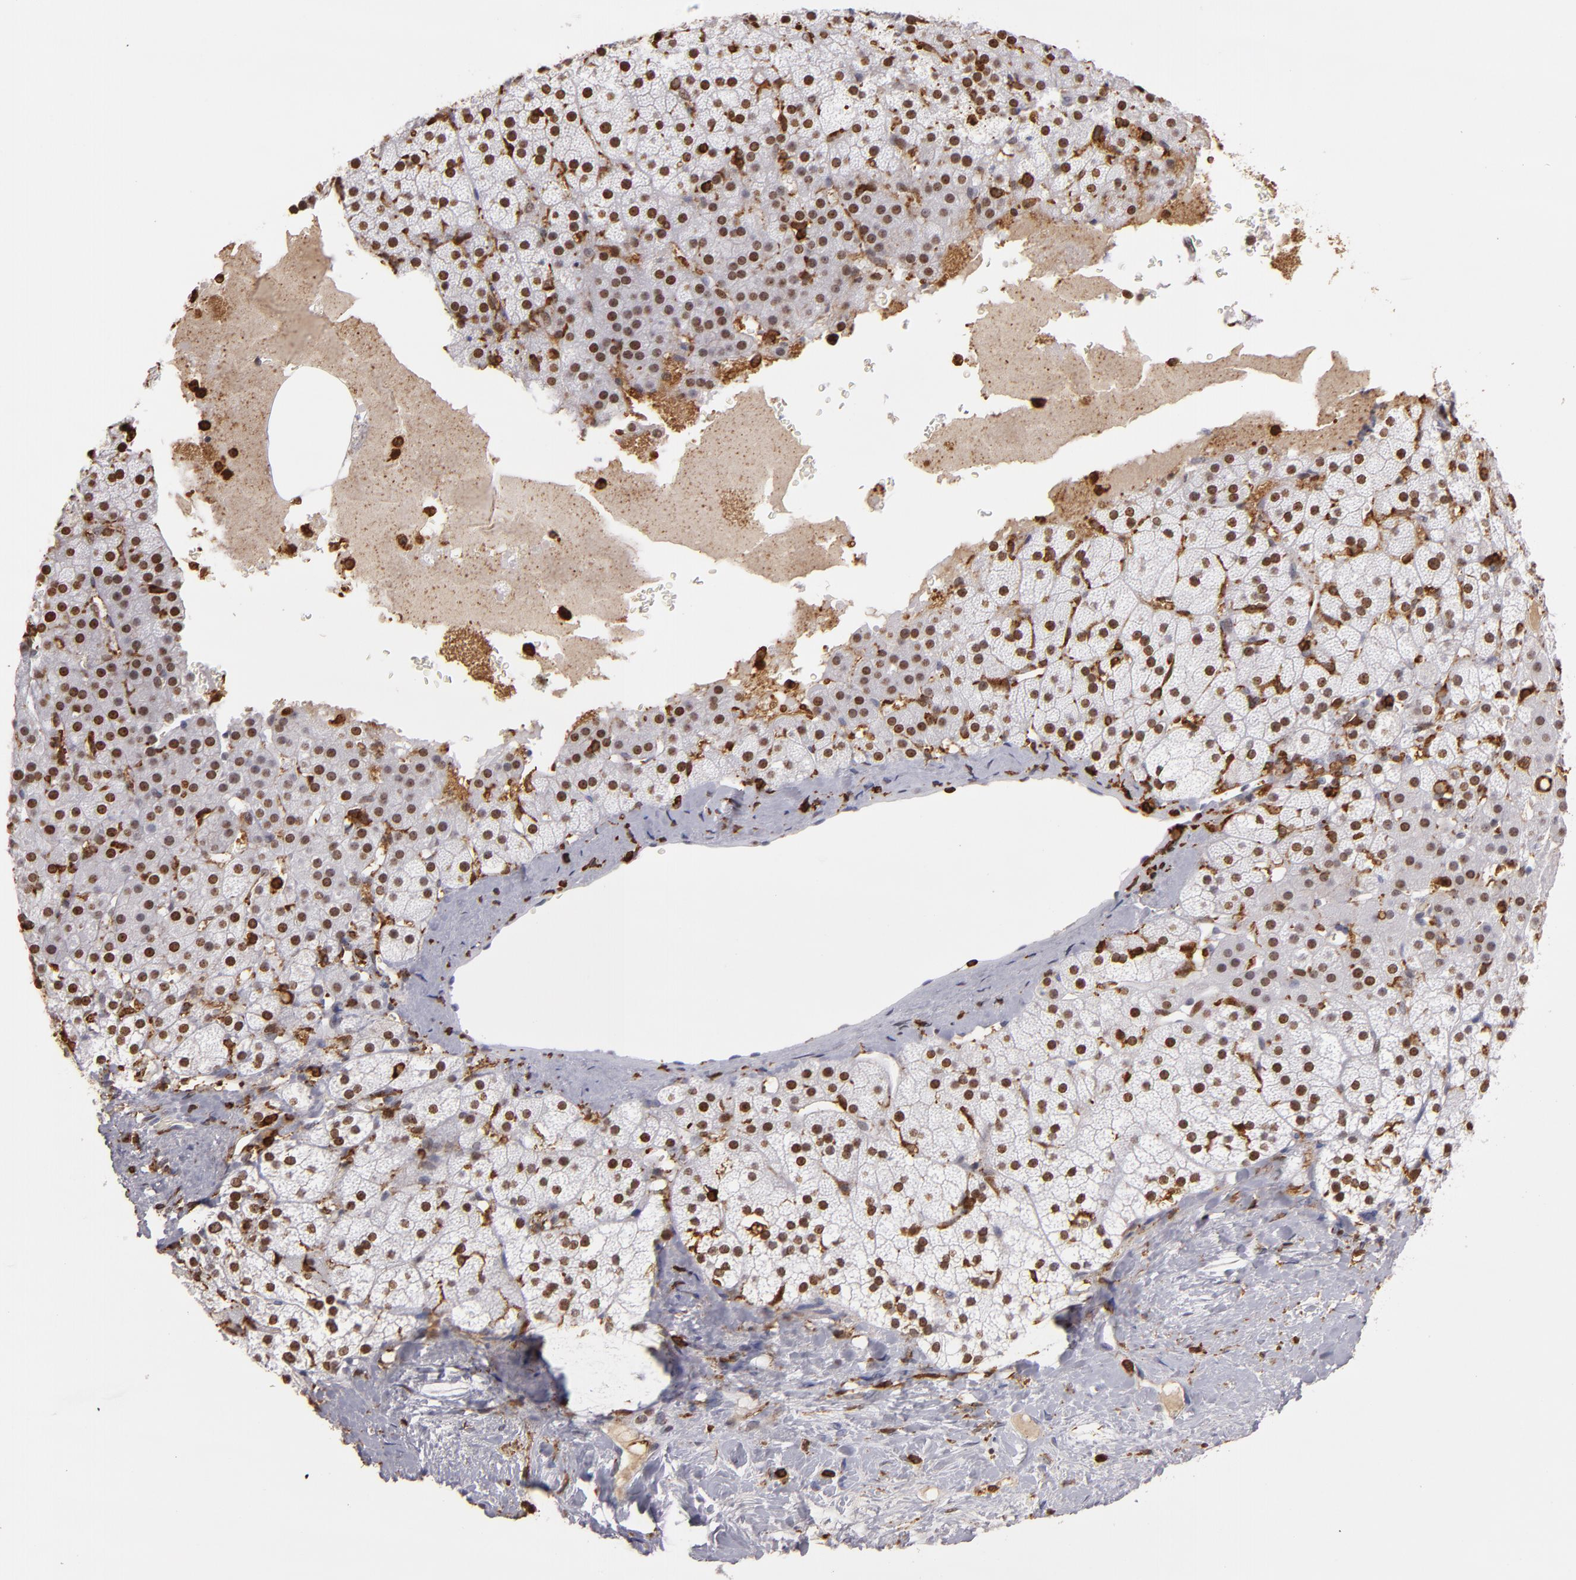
{"staining": {"intensity": "moderate", "quantity": "25%-75%", "location": "nuclear"}, "tissue": "adrenal gland", "cell_type": "Glandular cells", "image_type": "normal", "snomed": [{"axis": "morphology", "description": "Normal tissue, NOS"}, {"axis": "topography", "description": "Adrenal gland"}], "caption": "A photomicrograph of human adrenal gland stained for a protein shows moderate nuclear brown staining in glandular cells. (DAB (3,3'-diaminobenzidine) IHC, brown staining for protein, blue staining for nuclei).", "gene": "WAS", "patient": {"sex": "male", "age": 35}}